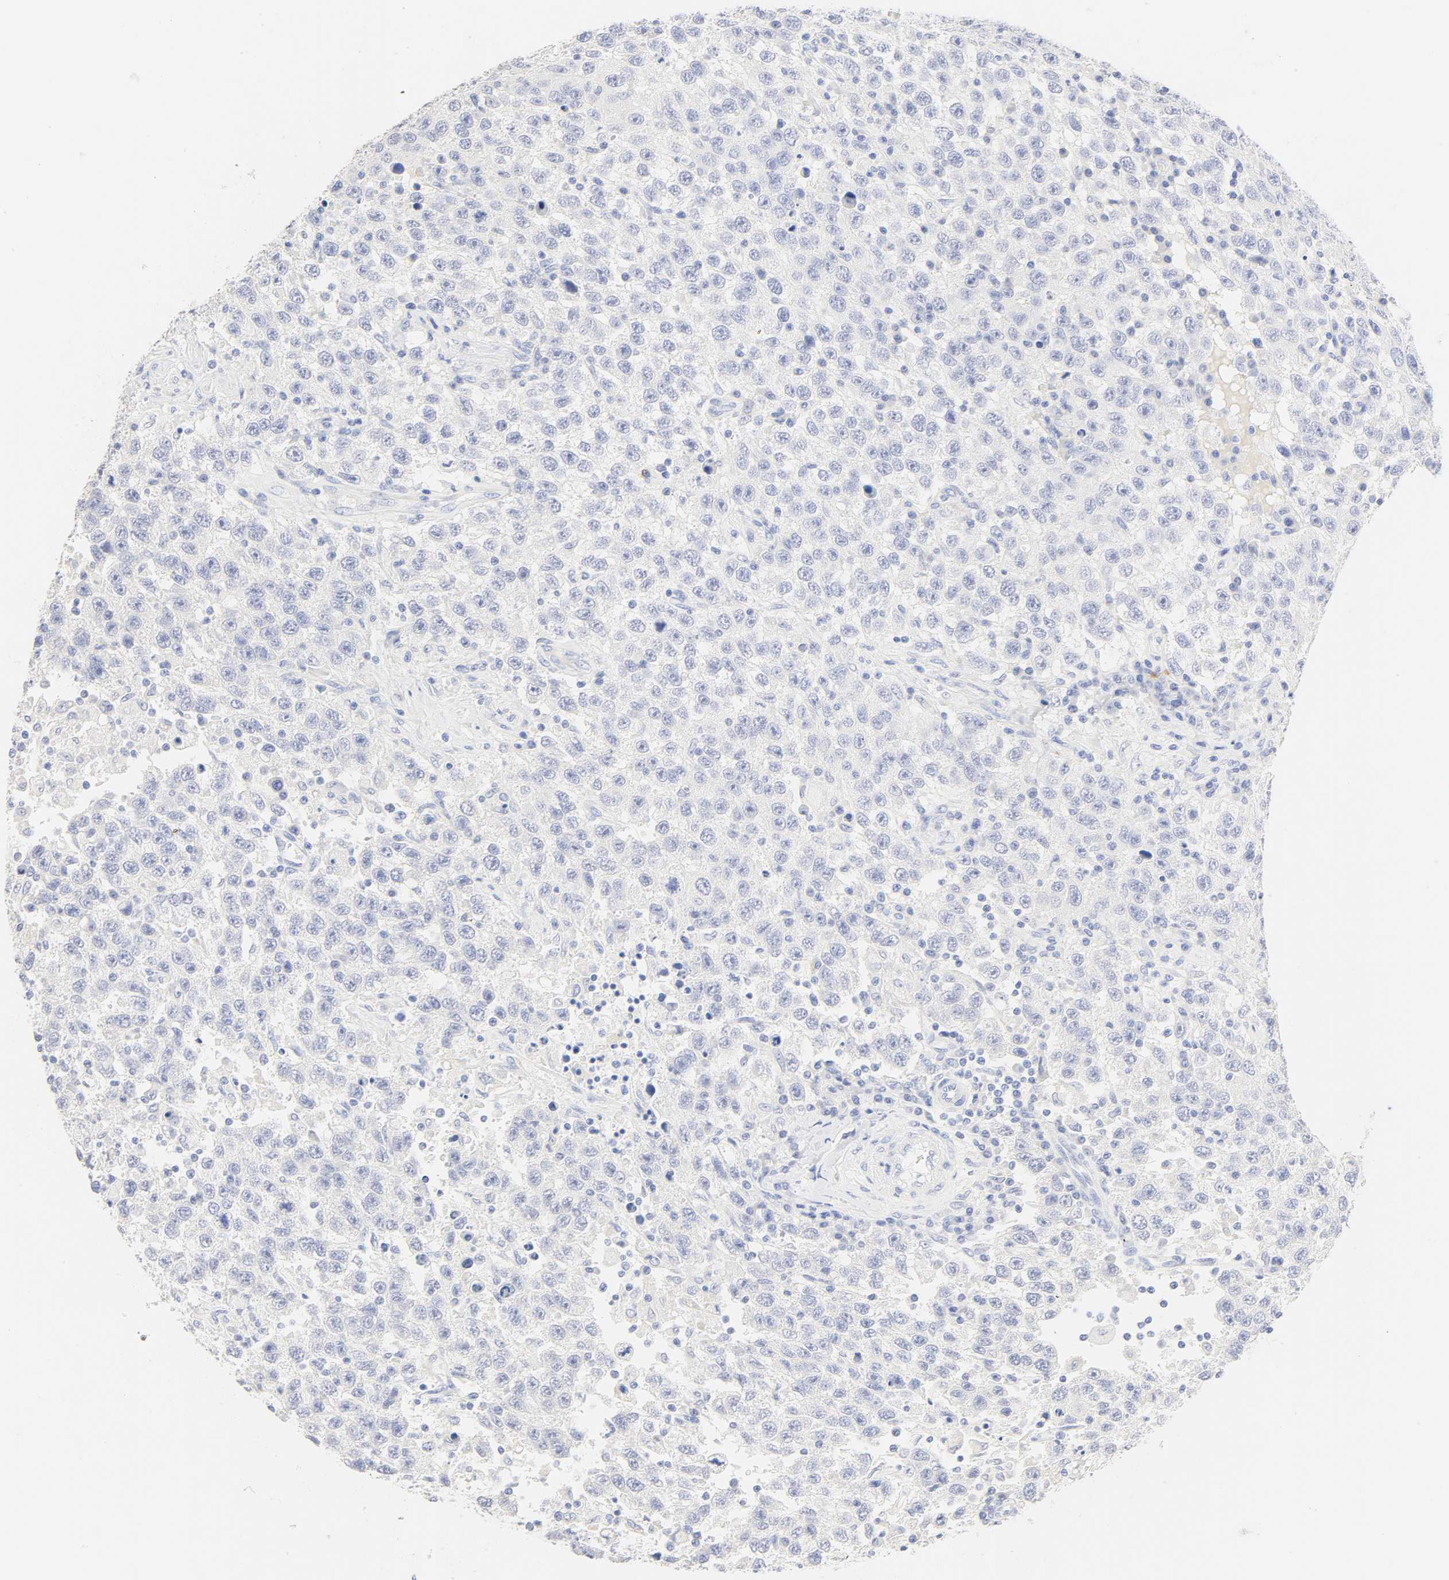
{"staining": {"intensity": "negative", "quantity": "none", "location": "none"}, "tissue": "testis cancer", "cell_type": "Tumor cells", "image_type": "cancer", "snomed": [{"axis": "morphology", "description": "Seminoma, NOS"}, {"axis": "topography", "description": "Testis"}], "caption": "The photomicrograph displays no staining of tumor cells in testis cancer.", "gene": "SLCO1B3", "patient": {"sex": "male", "age": 41}}